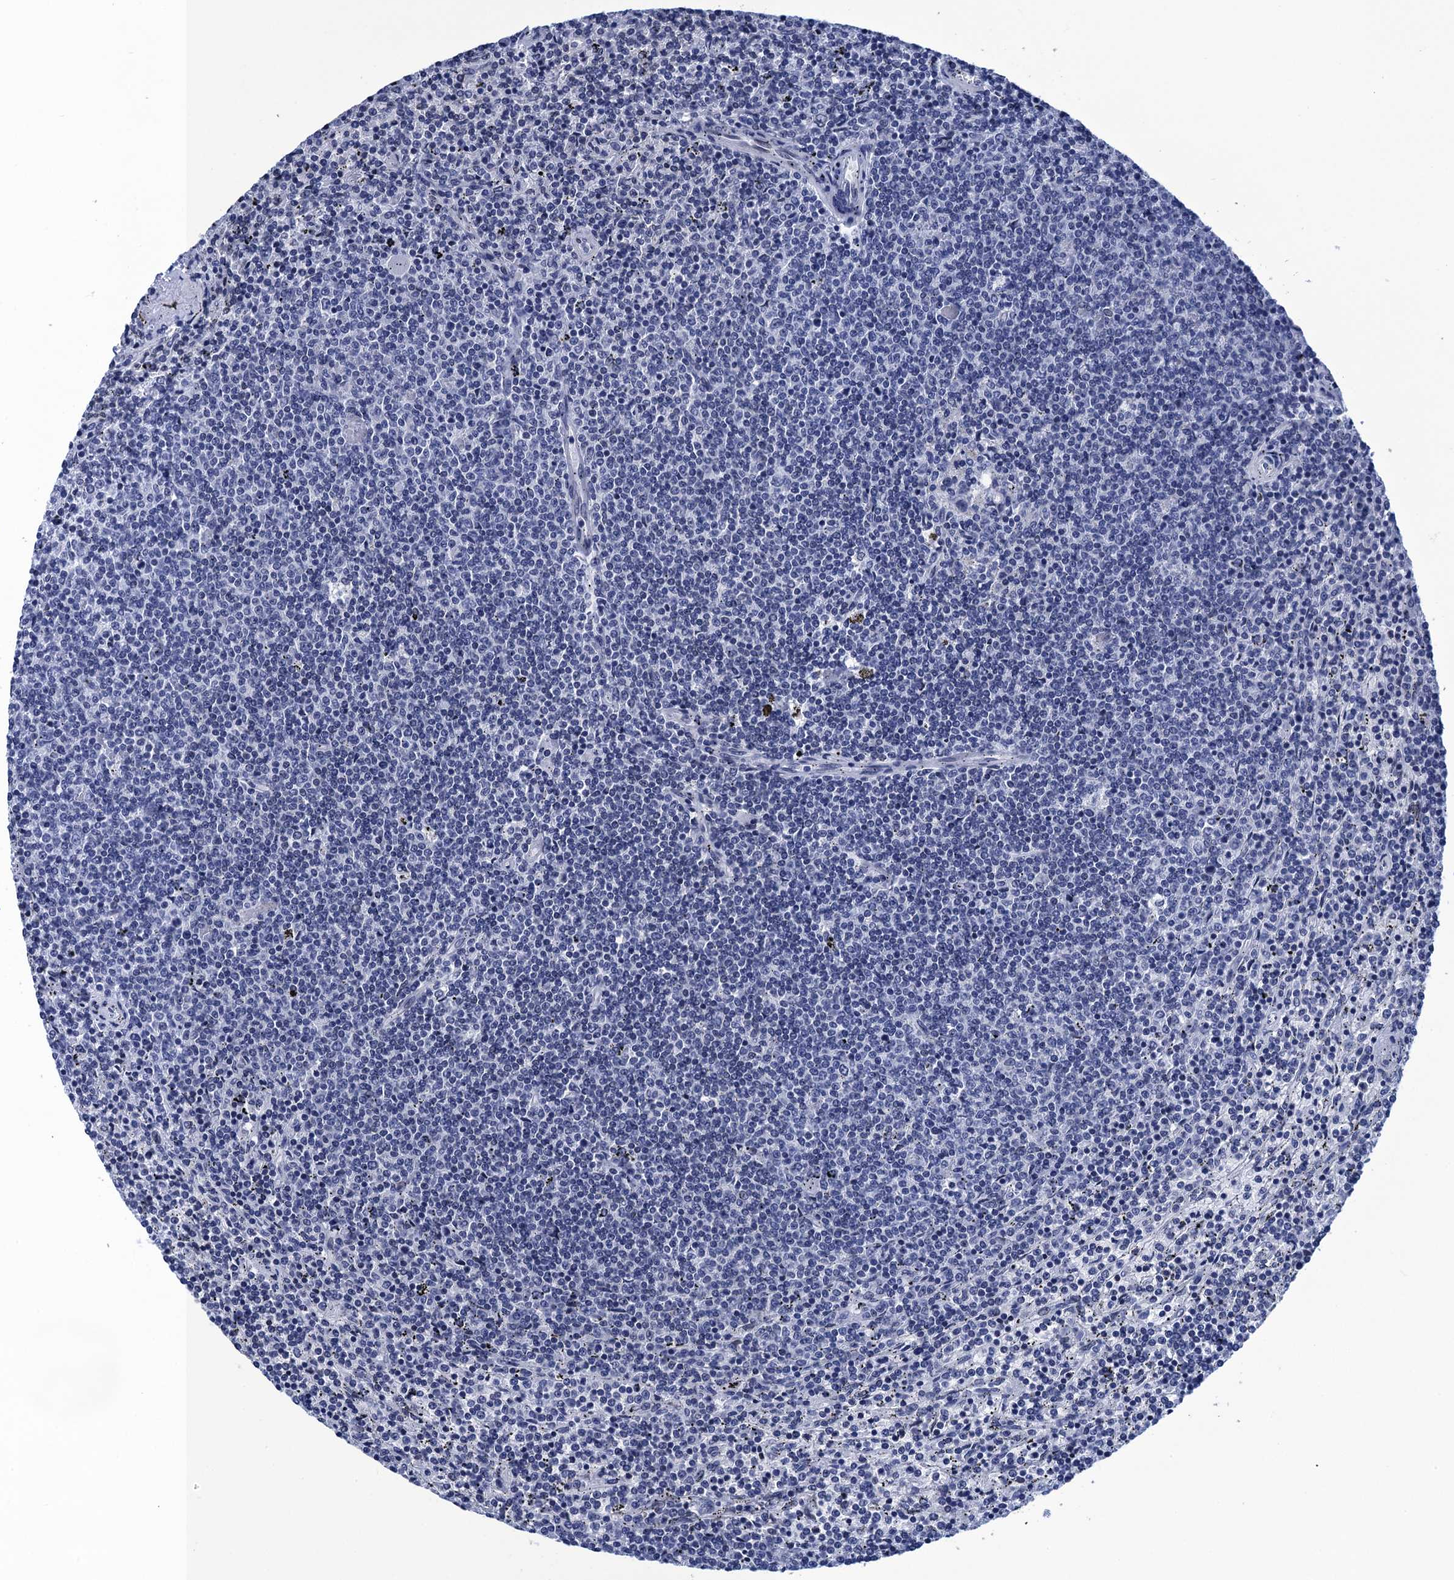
{"staining": {"intensity": "negative", "quantity": "none", "location": "none"}, "tissue": "lymphoma", "cell_type": "Tumor cells", "image_type": "cancer", "snomed": [{"axis": "morphology", "description": "Malignant lymphoma, non-Hodgkin's type, Low grade"}, {"axis": "topography", "description": "Spleen"}], "caption": "Low-grade malignant lymphoma, non-Hodgkin's type was stained to show a protein in brown. There is no significant expression in tumor cells.", "gene": "METTL25", "patient": {"sex": "female", "age": 50}}